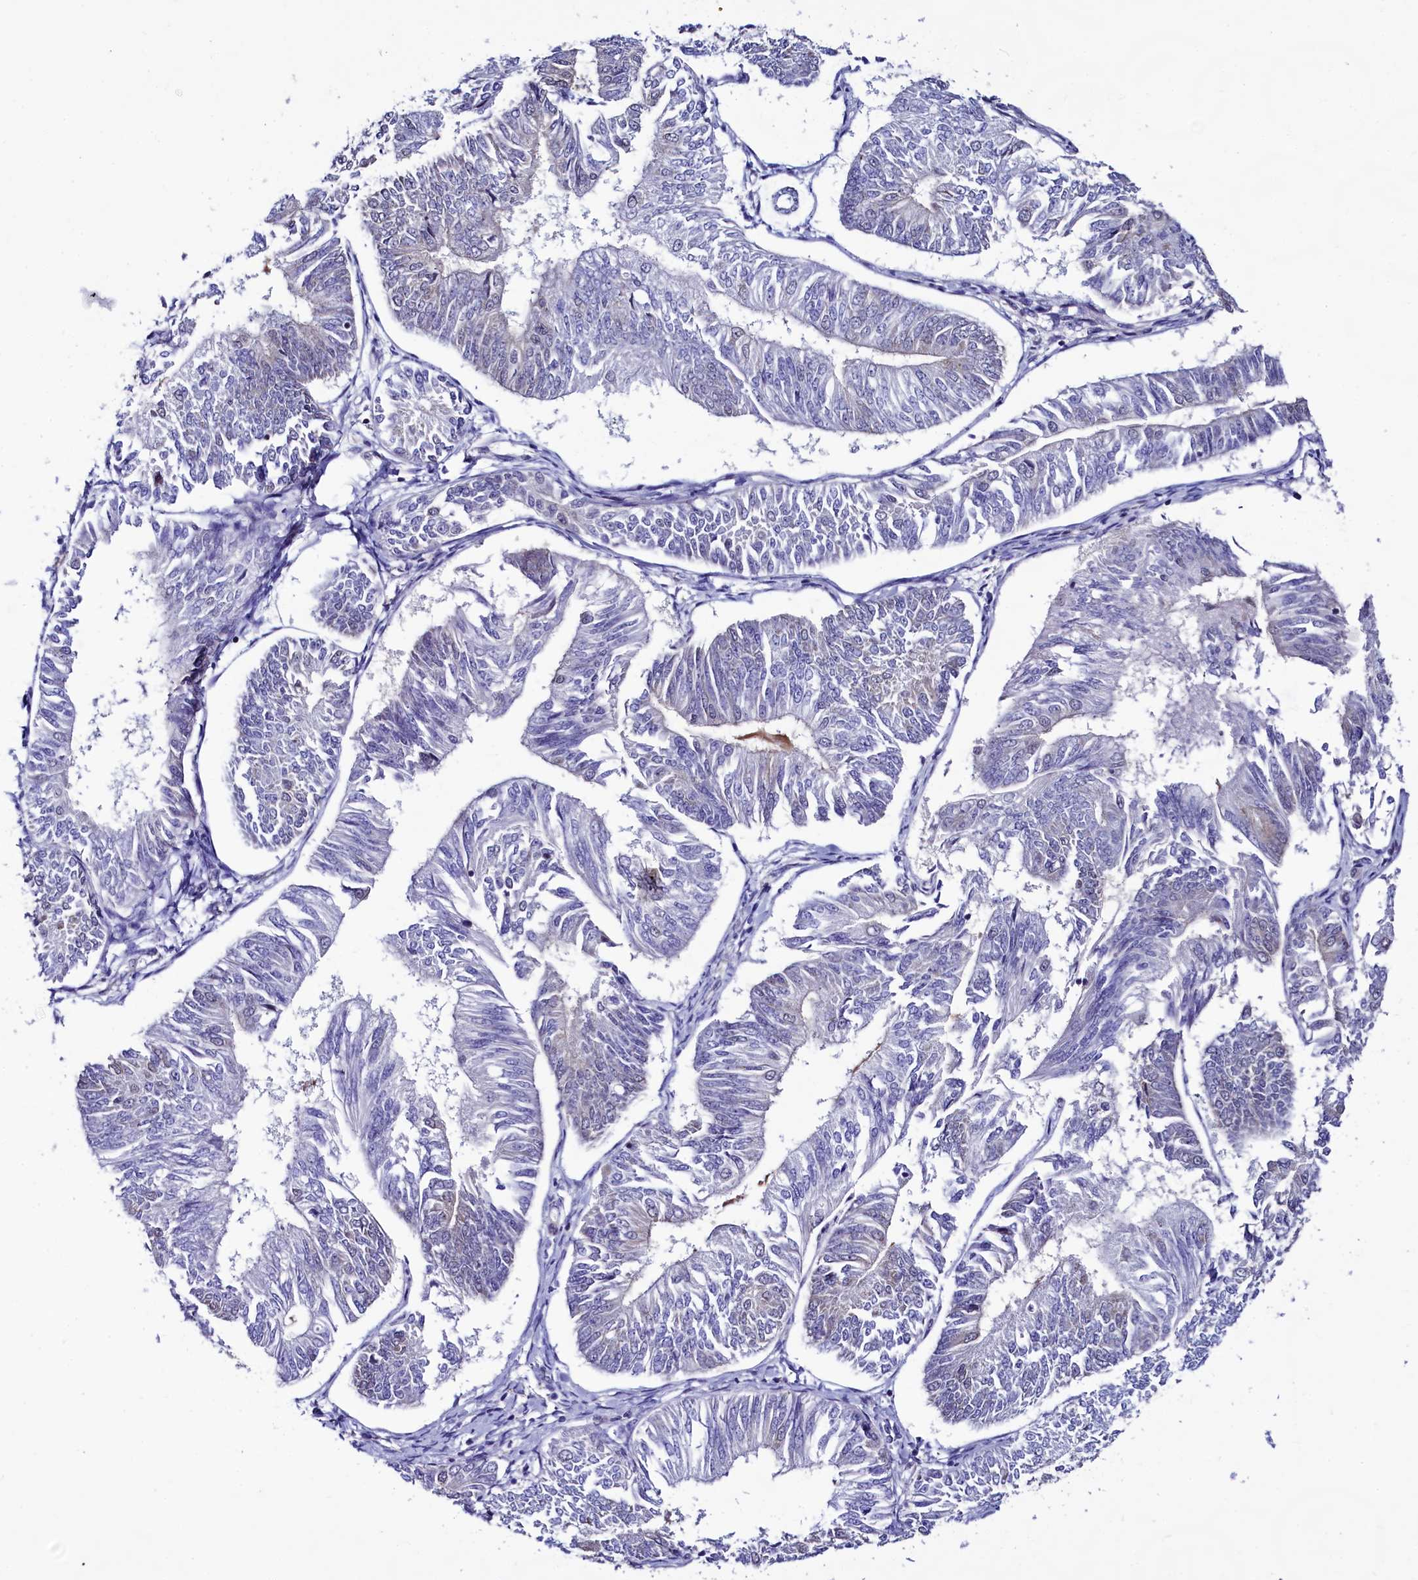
{"staining": {"intensity": "negative", "quantity": "none", "location": "none"}, "tissue": "endometrial cancer", "cell_type": "Tumor cells", "image_type": "cancer", "snomed": [{"axis": "morphology", "description": "Adenocarcinoma, NOS"}, {"axis": "topography", "description": "Endometrium"}], "caption": "Immunohistochemistry micrograph of human endometrial cancer stained for a protein (brown), which exhibits no positivity in tumor cells.", "gene": "SEC24C", "patient": {"sex": "female", "age": 58}}